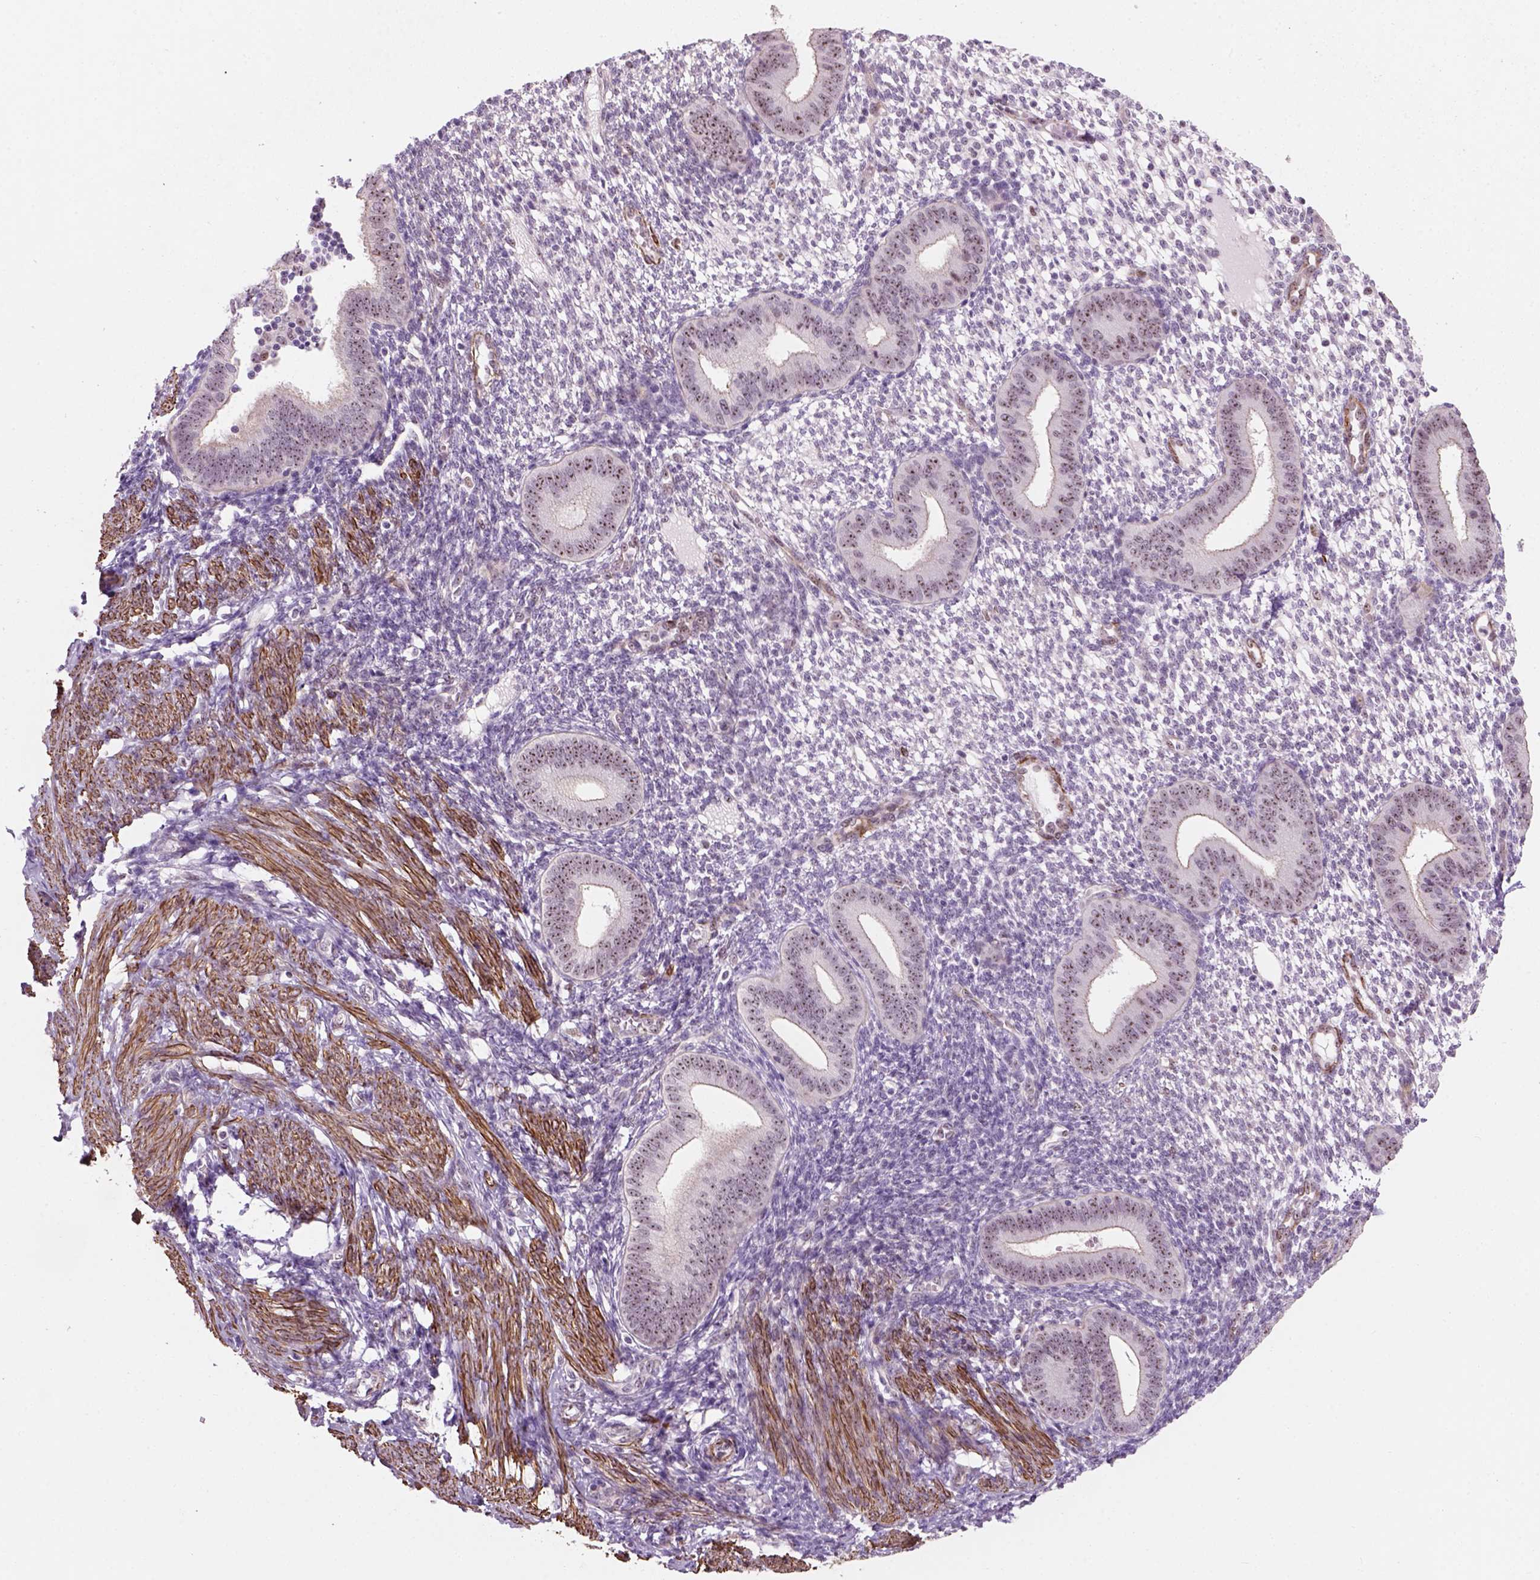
{"staining": {"intensity": "negative", "quantity": "none", "location": "none"}, "tissue": "endometrium", "cell_type": "Cells in endometrial stroma", "image_type": "normal", "snomed": [{"axis": "morphology", "description": "Normal tissue, NOS"}, {"axis": "topography", "description": "Endometrium"}], "caption": "High power microscopy image of an IHC photomicrograph of benign endometrium, revealing no significant staining in cells in endometrial stroma. (DAB IHC visualized using brightfield microscopy, high magnification).", "gene": "RRS1", "patient": {"sex": "female", "age": 40}}